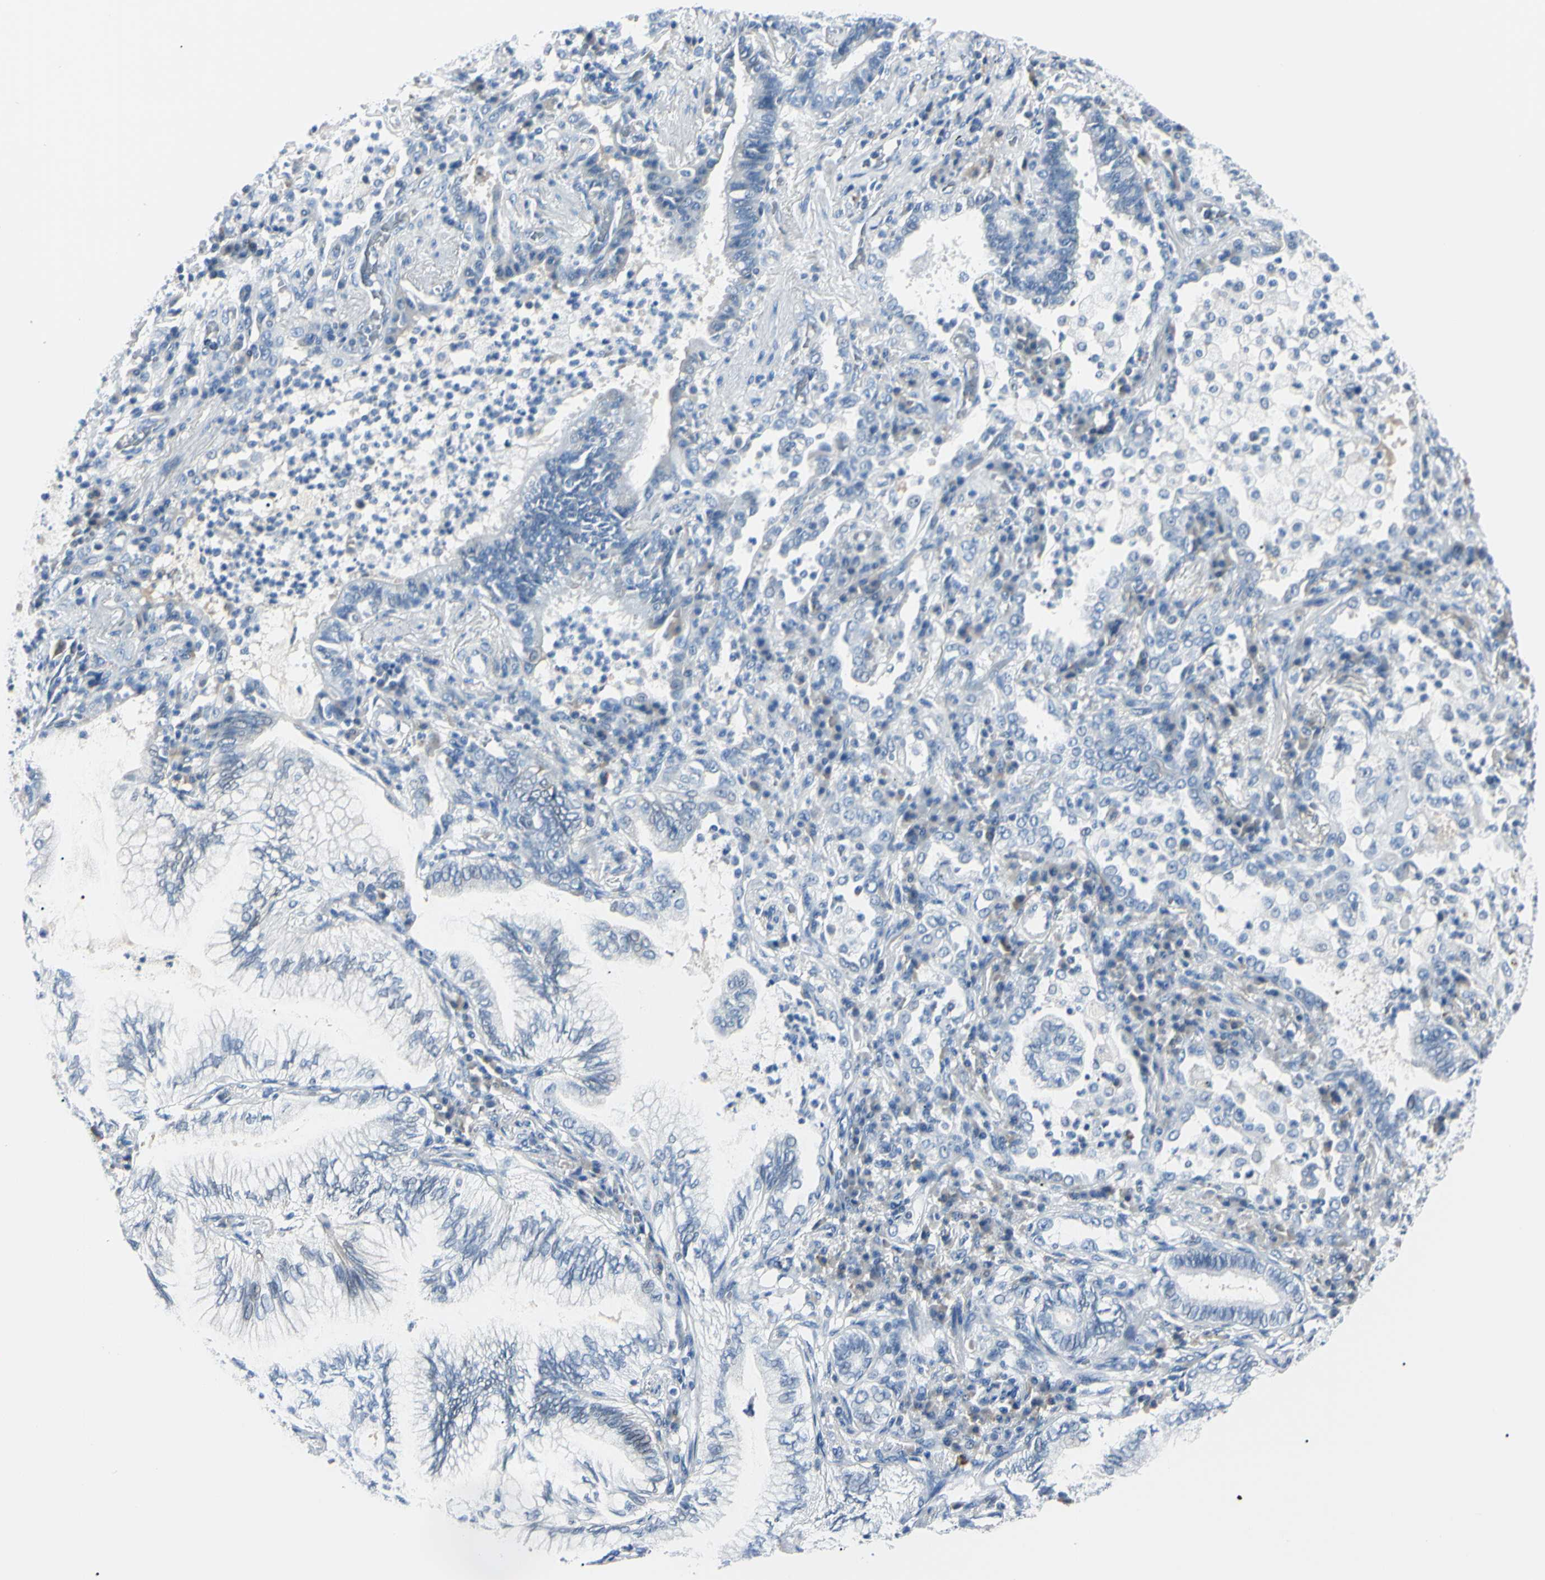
{"staining": {"intensity": "negative", "quantity": "none", "location": "none"}, "tissue": "lung cancer", "cell_type": "Tumor cells", "image_type": "cancer", "snomed": [{"axis": "morphology", "description": "Normal tissue, NOS"}, {"axis": "morphology", "description": "Adenocarcinoma, NOS"}, {"axis": "topography", "description": "Bronchus"}, {"axis": "topography", "description": "Lung"}], "caption": "Immunohistochemistry (IHC) image of human adenocarcinoma (lung) stained for a protein (brown), which demonstrates no staining in tumor cells.", "gene": "CA2", "patient": {"sex": "female", "age": 70}}